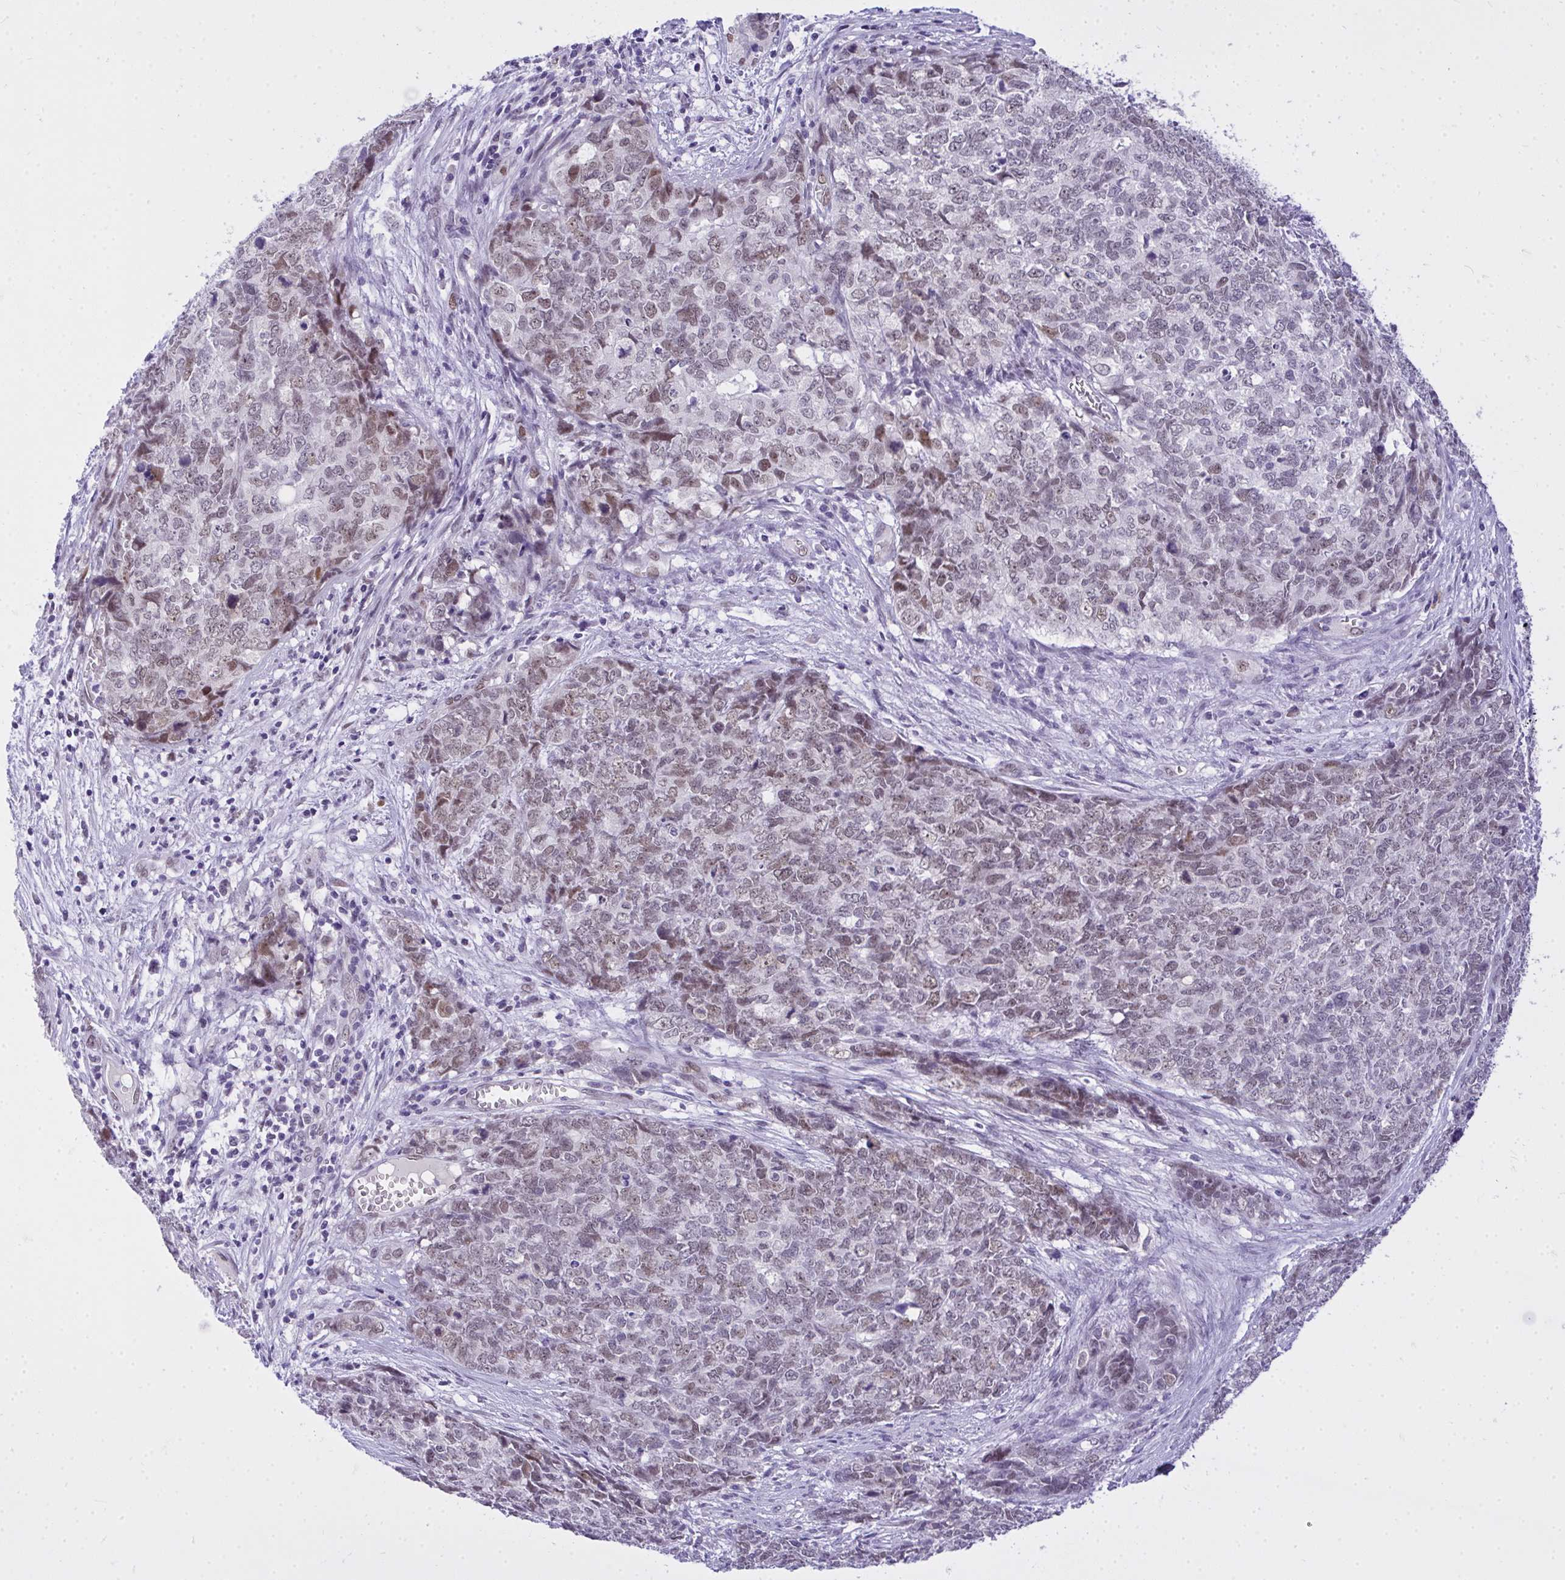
{"staining": {"intensity": "weak", "quantity": "25%-75%", "location": "nuclear"}, "tissue": "cervical cancer", "cell_type": "Tumor cells", "image_type": "cancer", "snomed": [{"axis": "morphology", "description": "Adenocarcinoma, NOS"}, {"axis": "topography", "description": "Cervix"}], "caption": "Cervical cancer (adenocarcinoma) tissue exhibits weak nuclear expression in about 25%-75% of tumor cells, visualized by immunohistochemistry.", "gene": "TEAD4", "patient": {"sex": "female", "age": 63}}